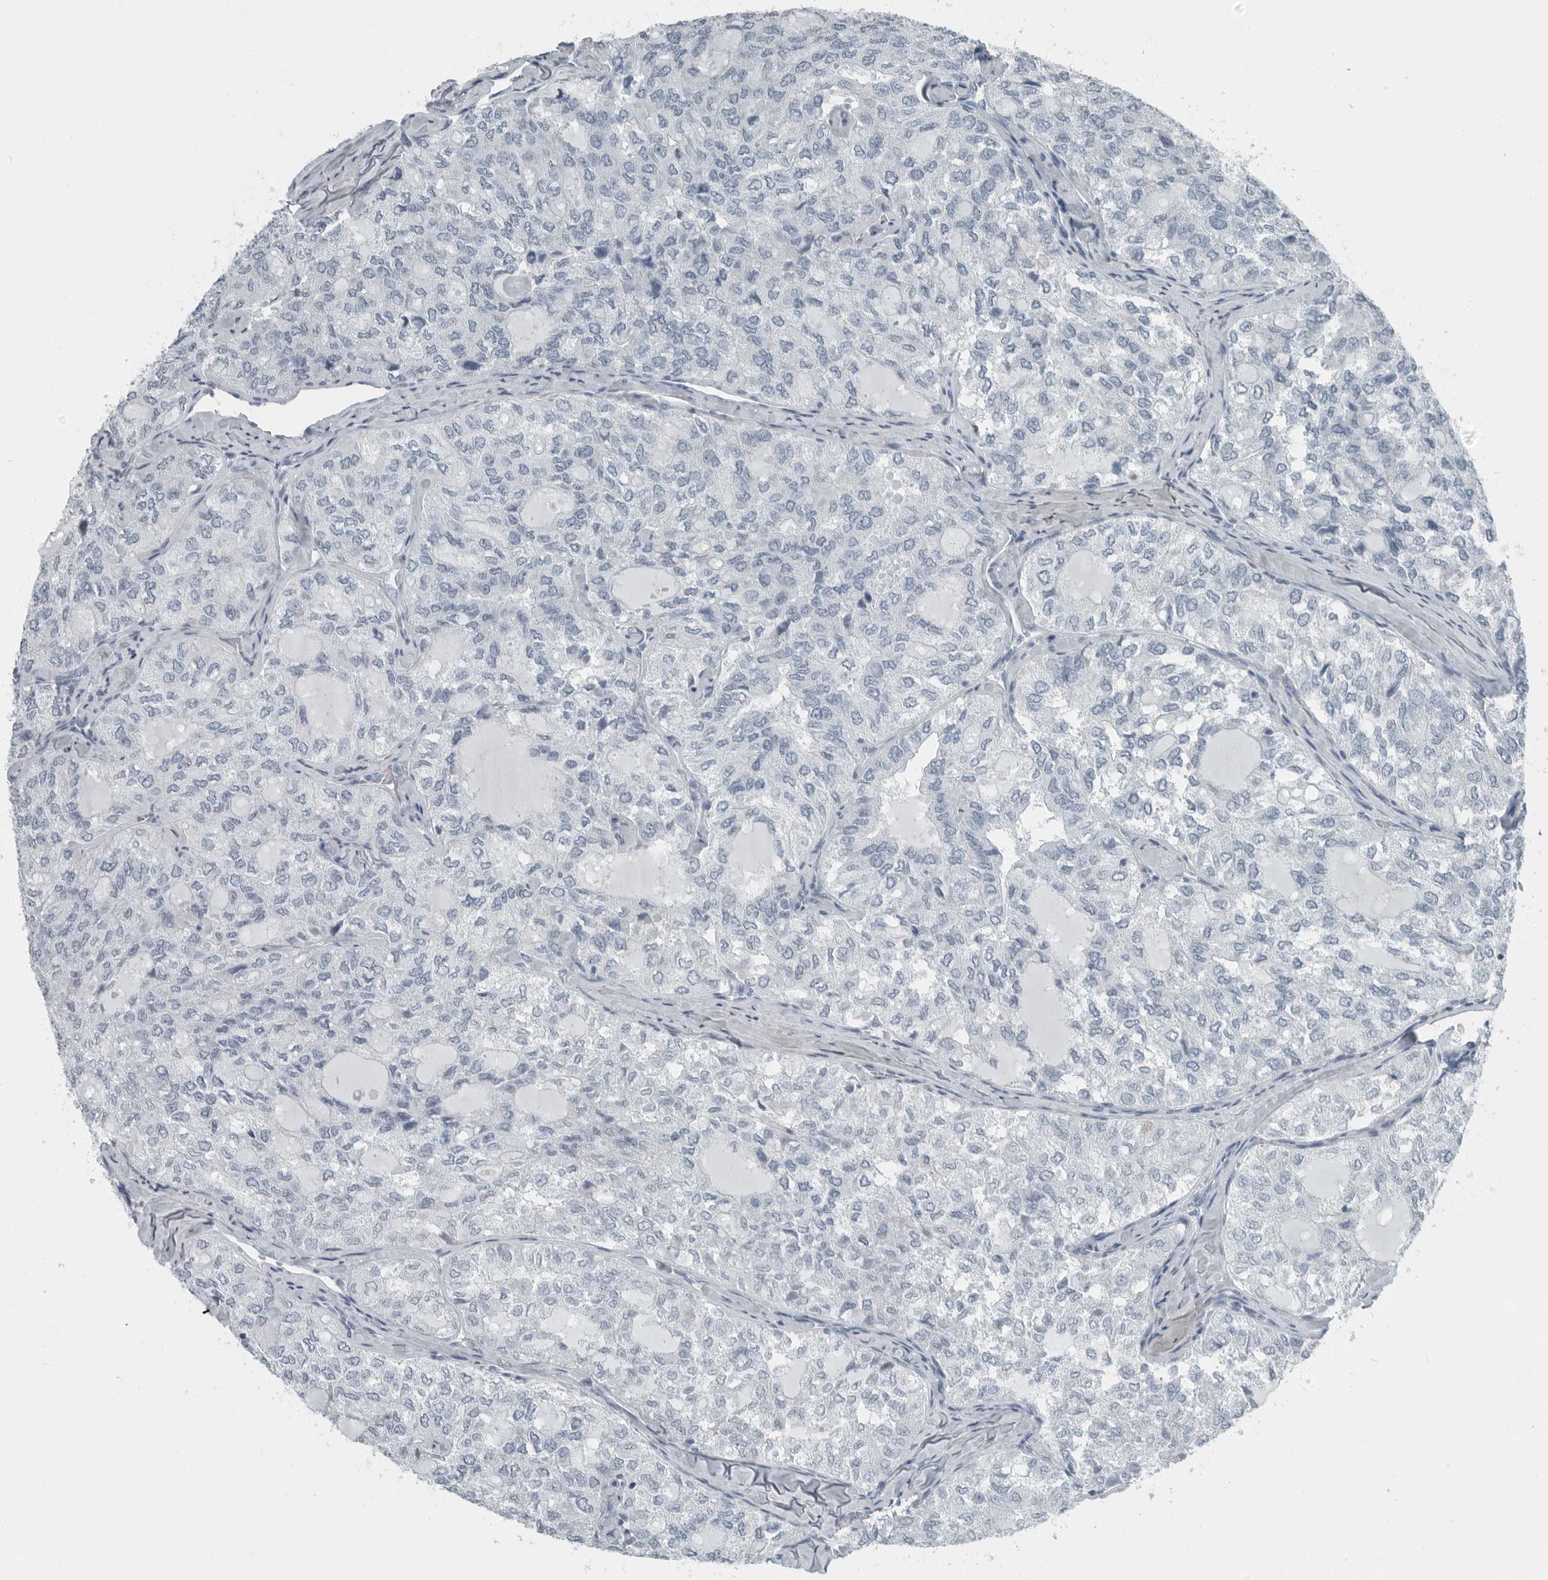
{"staining": {"intensity": "negative", "quantity": "none", "location": "none"}, "tissue": "thyroid cancer", "cell_type": "Tumor cells", "image_type": "cancer", "snomed": [{"axis": "morphology", "description": "Follicular adenoma carcinoma, NOS"}, {"axis": "topography", "description": "Thyroid gland"}], "caption": "This is a image of immunohistochemistry (IHC) staining of thyroid cancer (follicular adenoma carcinoma), which shows no staining in tumor cells. (DAB immunohistochemistry (IHC), high magnification).", "gene": "ZPBP2", "patient": {"sex": "male", "age": 75}}